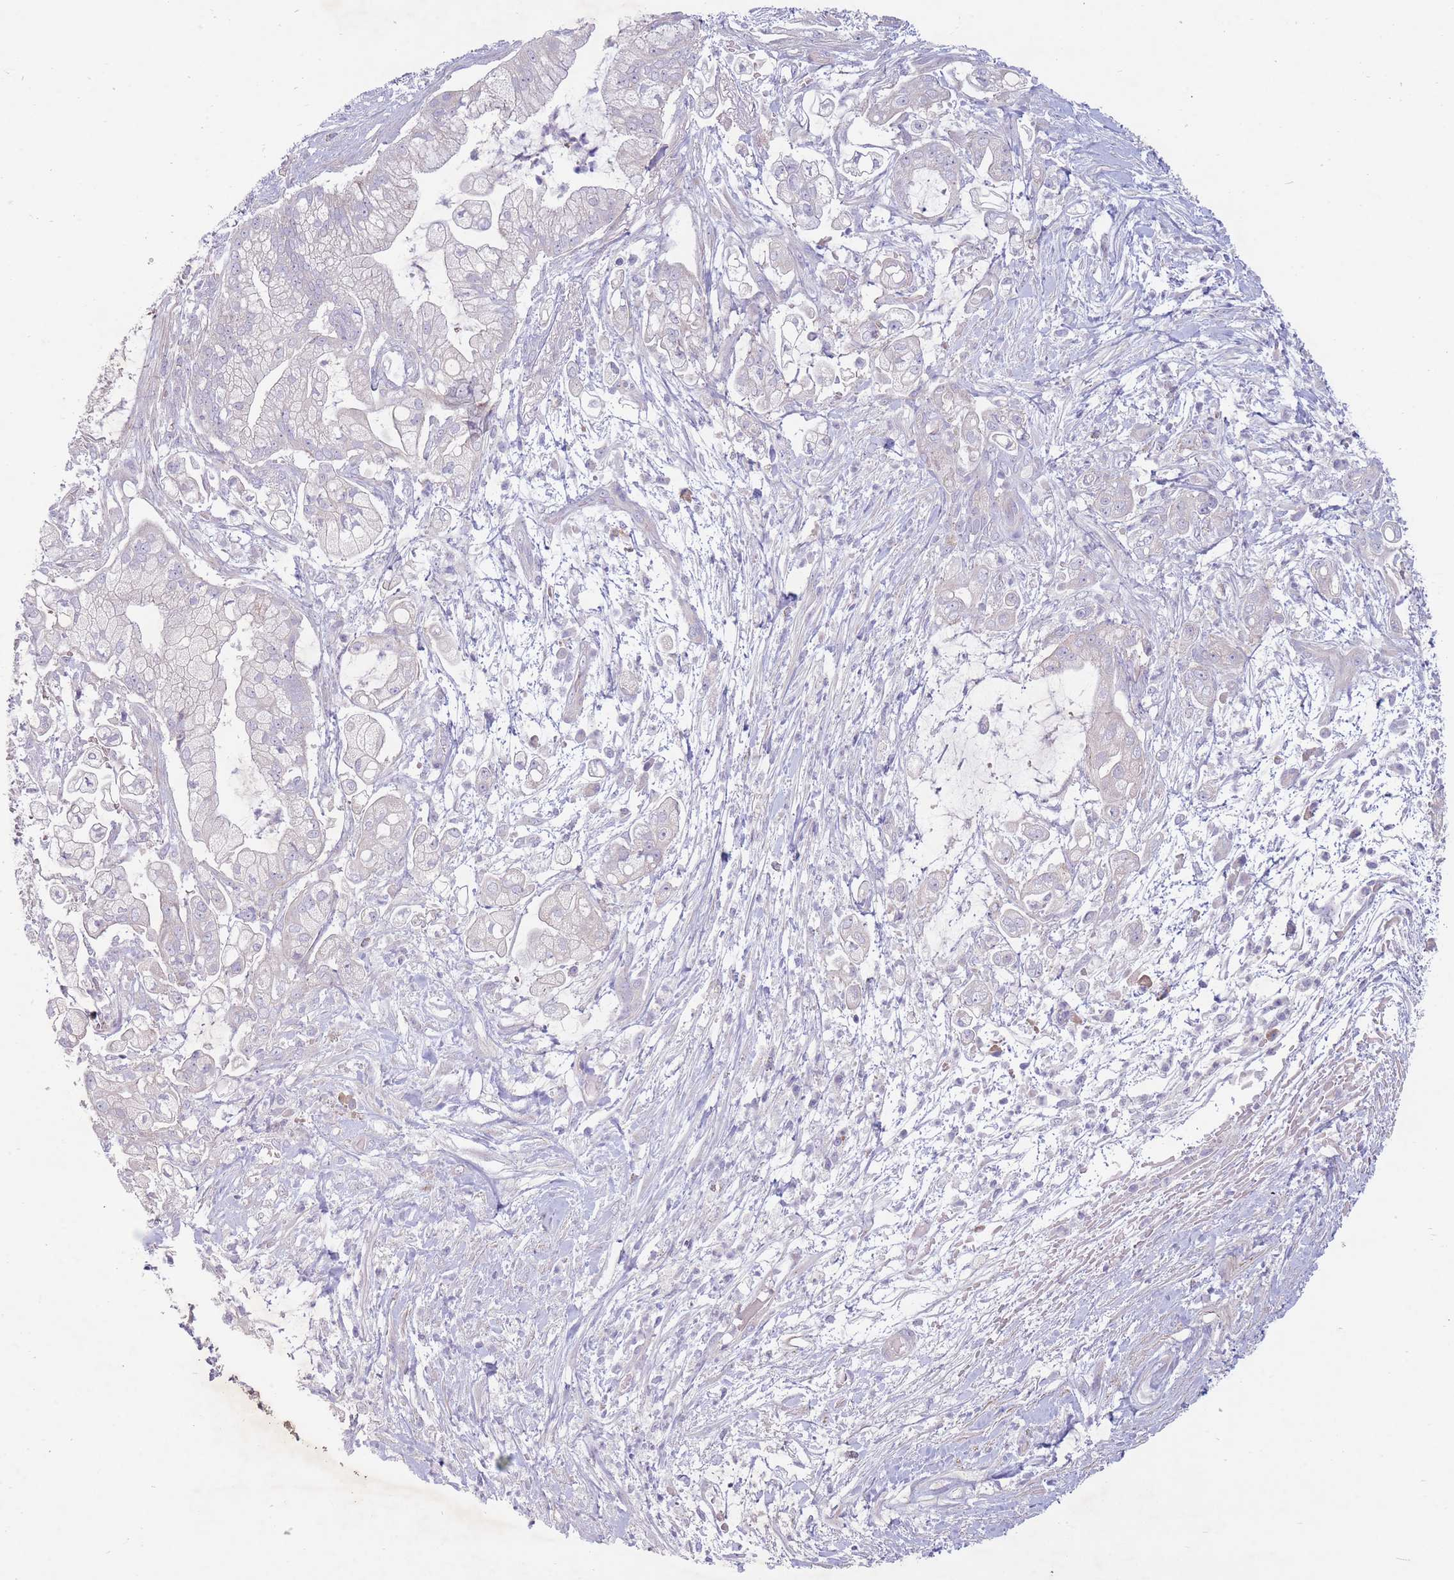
{"staining": {"intensity": "negative", "quantity": "none", "location": "none"}, "tissue": "pancreatic cancer", "cell_type": "Tumor cells", "image_type": "cancer", "snomed": [{"axis": "morphology", "description": "Adenocarcinoma, NOS"}, {"axis": "topography", "description": "Pancreas"}], "caption": "The immunohistochemistry image has no significant staining in tumor cells of adenocarcinoma (pancreatic) tissue. (DAB (3,3'-diaminobenzidine) immunohistochemistry with hematoxylin counter stain).", "gene": "PNPLA5", "patient": {"sex": "female", "age": 69}}